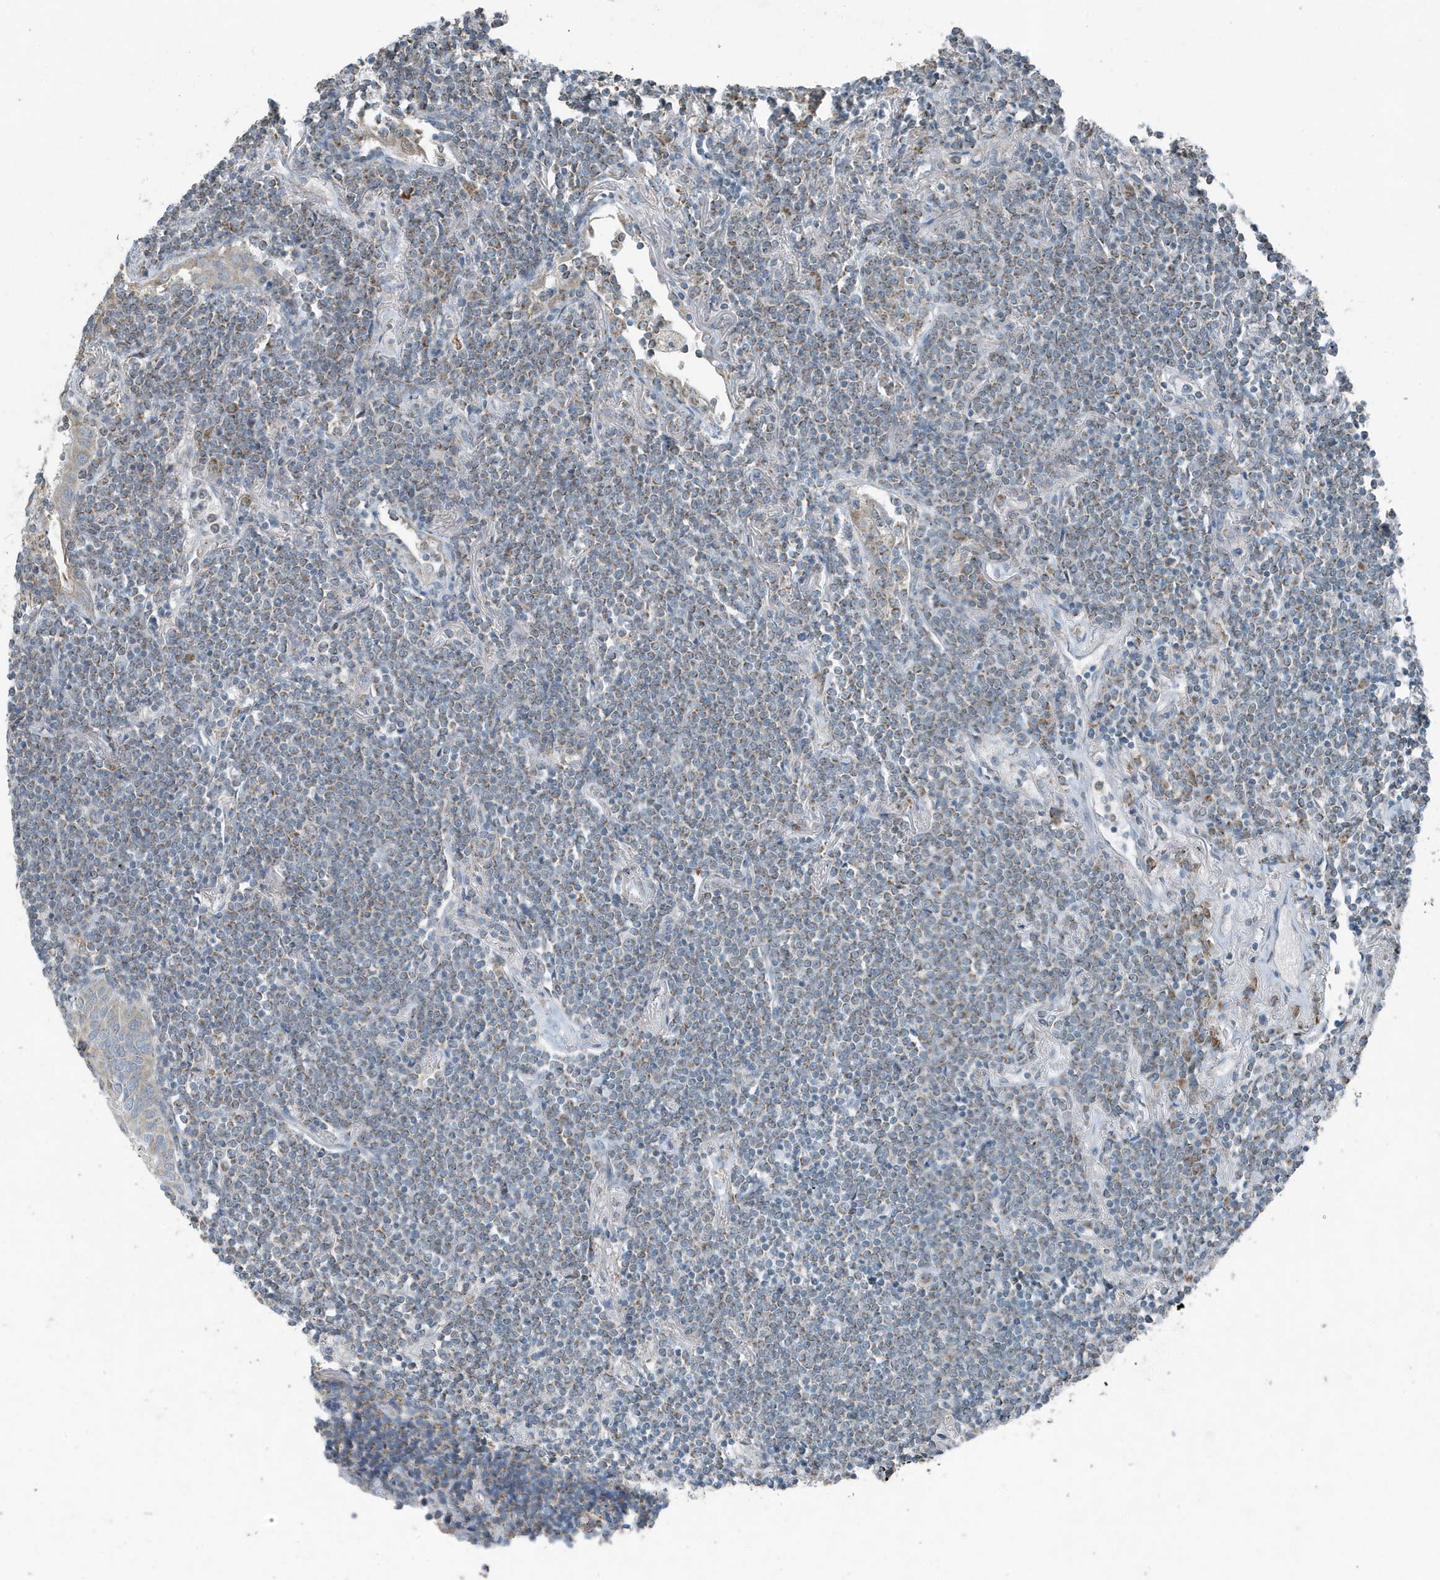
{"staining": {"intensity": "weak", "quantity": "25%-75%", "location": "cytoplasmic/membranous"}, "tissue": "lymphoma", "cell_type": "Tumor cells", "image_type": "cancer", "snomed": [{"axis": "morphology", "description": "Malignant lymphoma, non-Hodgkin's type, Low grade"}, {"axis": "topography", "description": "Lung"}], "caption": "Immunohistochemistry (IHC) staining of low-grade malignant lymphoma, non-Hodgkin's type, which demonstrates low levels of weak cytoplasmic/membranous positivity in about 25%-75% of tumor cells indicating weak cytoplasmic/membranous protein positivity. The staining was performed using DAB (3,3'-diaminobenzidine) (brown) for protein detection and nuclei were counterstained in hematoxylin (blue).", "gene": "MT-CYB", "patient": {"sex": "female", "age": 71}}